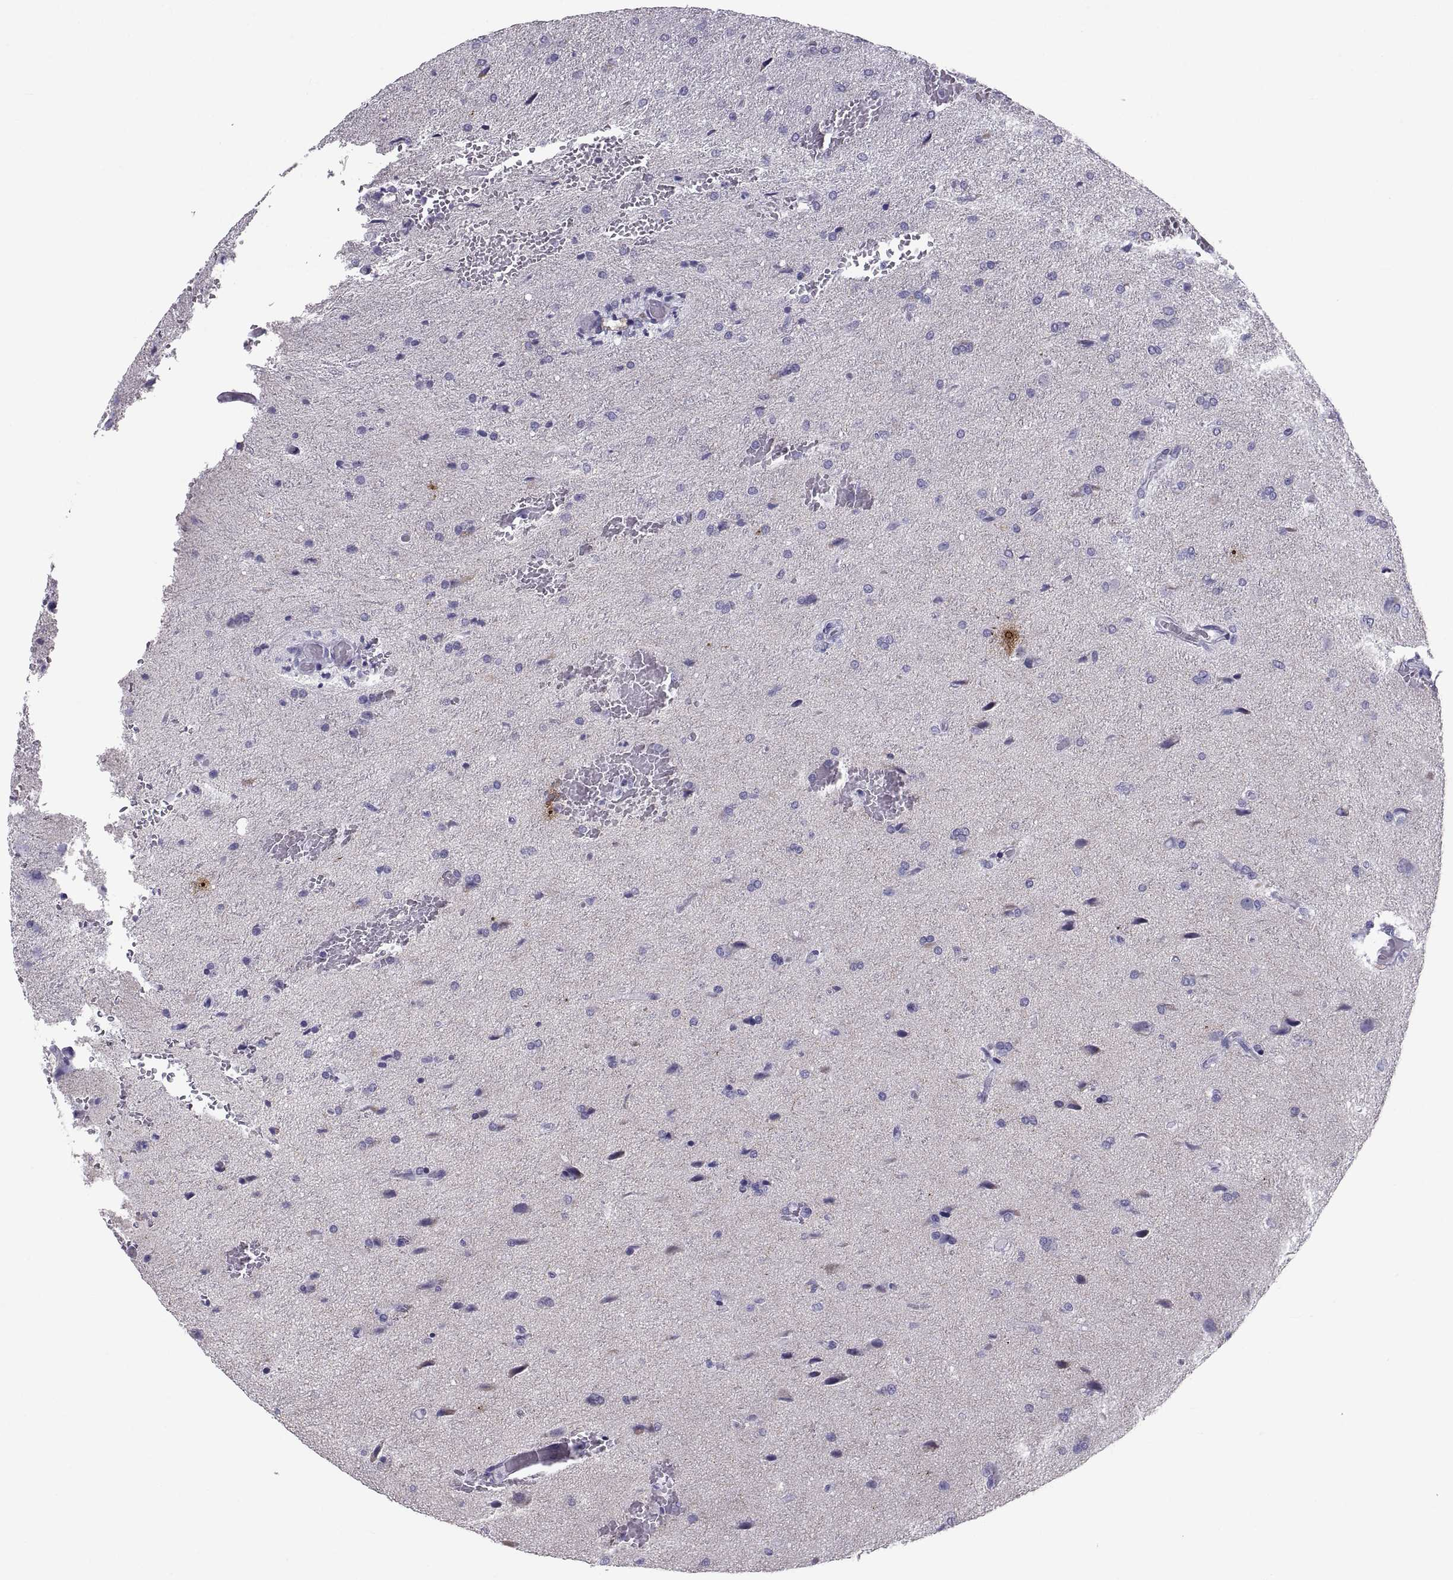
{"staining": {"intensity": "negative", "quantity": "none", "location": "none"}, "tissue": "glioma", "cell_type": "Tumor cells", "image_type": "cancer", "snomed": [{"axis": "morphology", "description": "Glioma, malignant, High grade"}, {"axis": "topography", "description": "Brain"}], "caption": "Immunohistochemical staining of human glioma reveals no significant staining in tumor cells. (Immunohistochemistry, brightfield microscopy, high magnification).", "gene": "PCSK1N", "patient": {"sex": "male", "age": 68}}